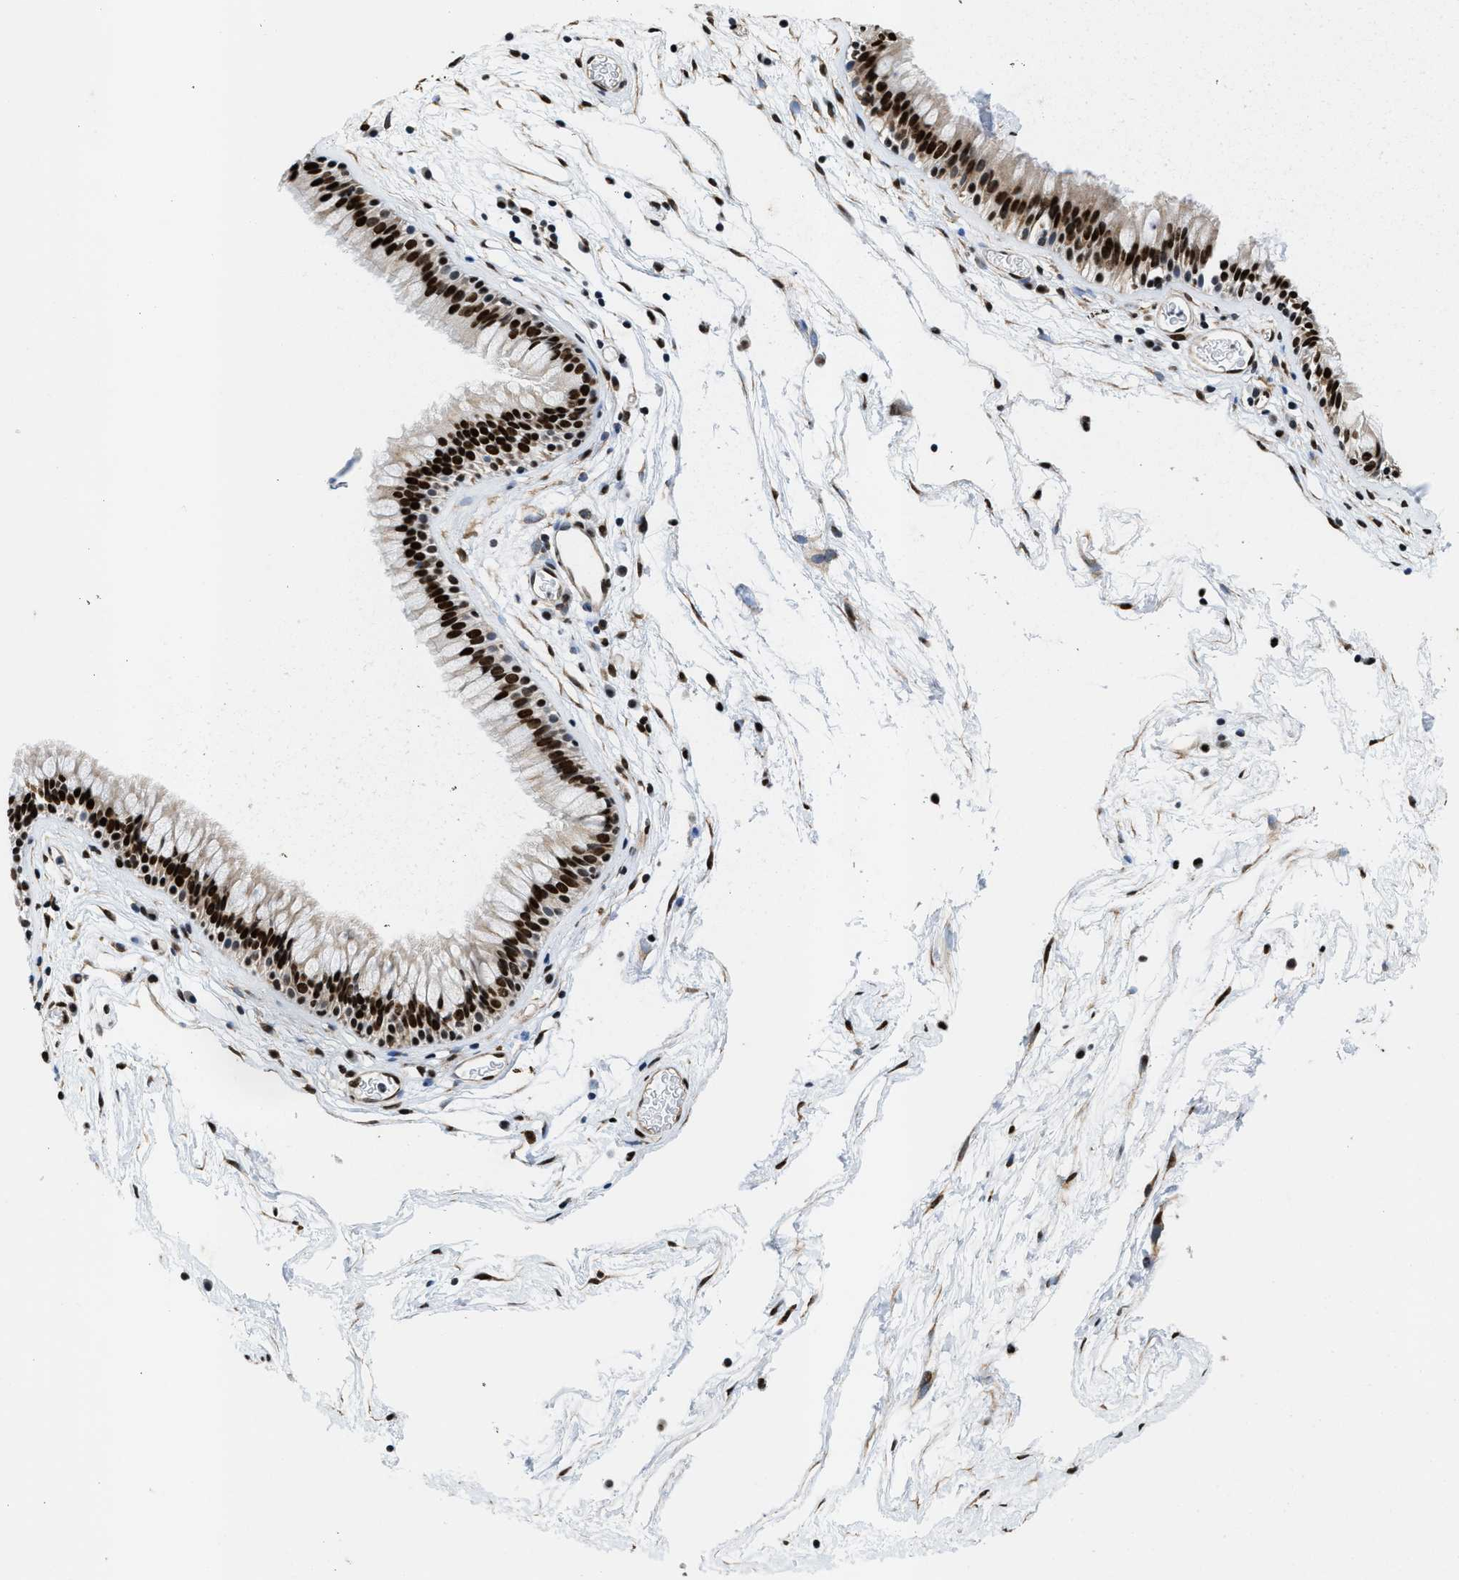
{"staining": {"intensity": "strong", "quantity": ">75%", "location": "nuclear"}, "tissue": "nasopharynx", "cell_type": "Respiratory epithelial cells", "image_type": "normal", "snomed": [{"axis": "morphology", "description": "Normal tissue, NOS"}, {"axis": "morphology", "description": "Inflammation, NOS"}, {"axis": "topography", "description": "Nasopharynx"}], "caption": "Respiratory epithelial cells exhibit high levels of strong nuclear expression in approximately >75% of cells in unremarkable nasopharynx.", "gene": "SAFB", "patient": {"sex": "male", "age": 48}}